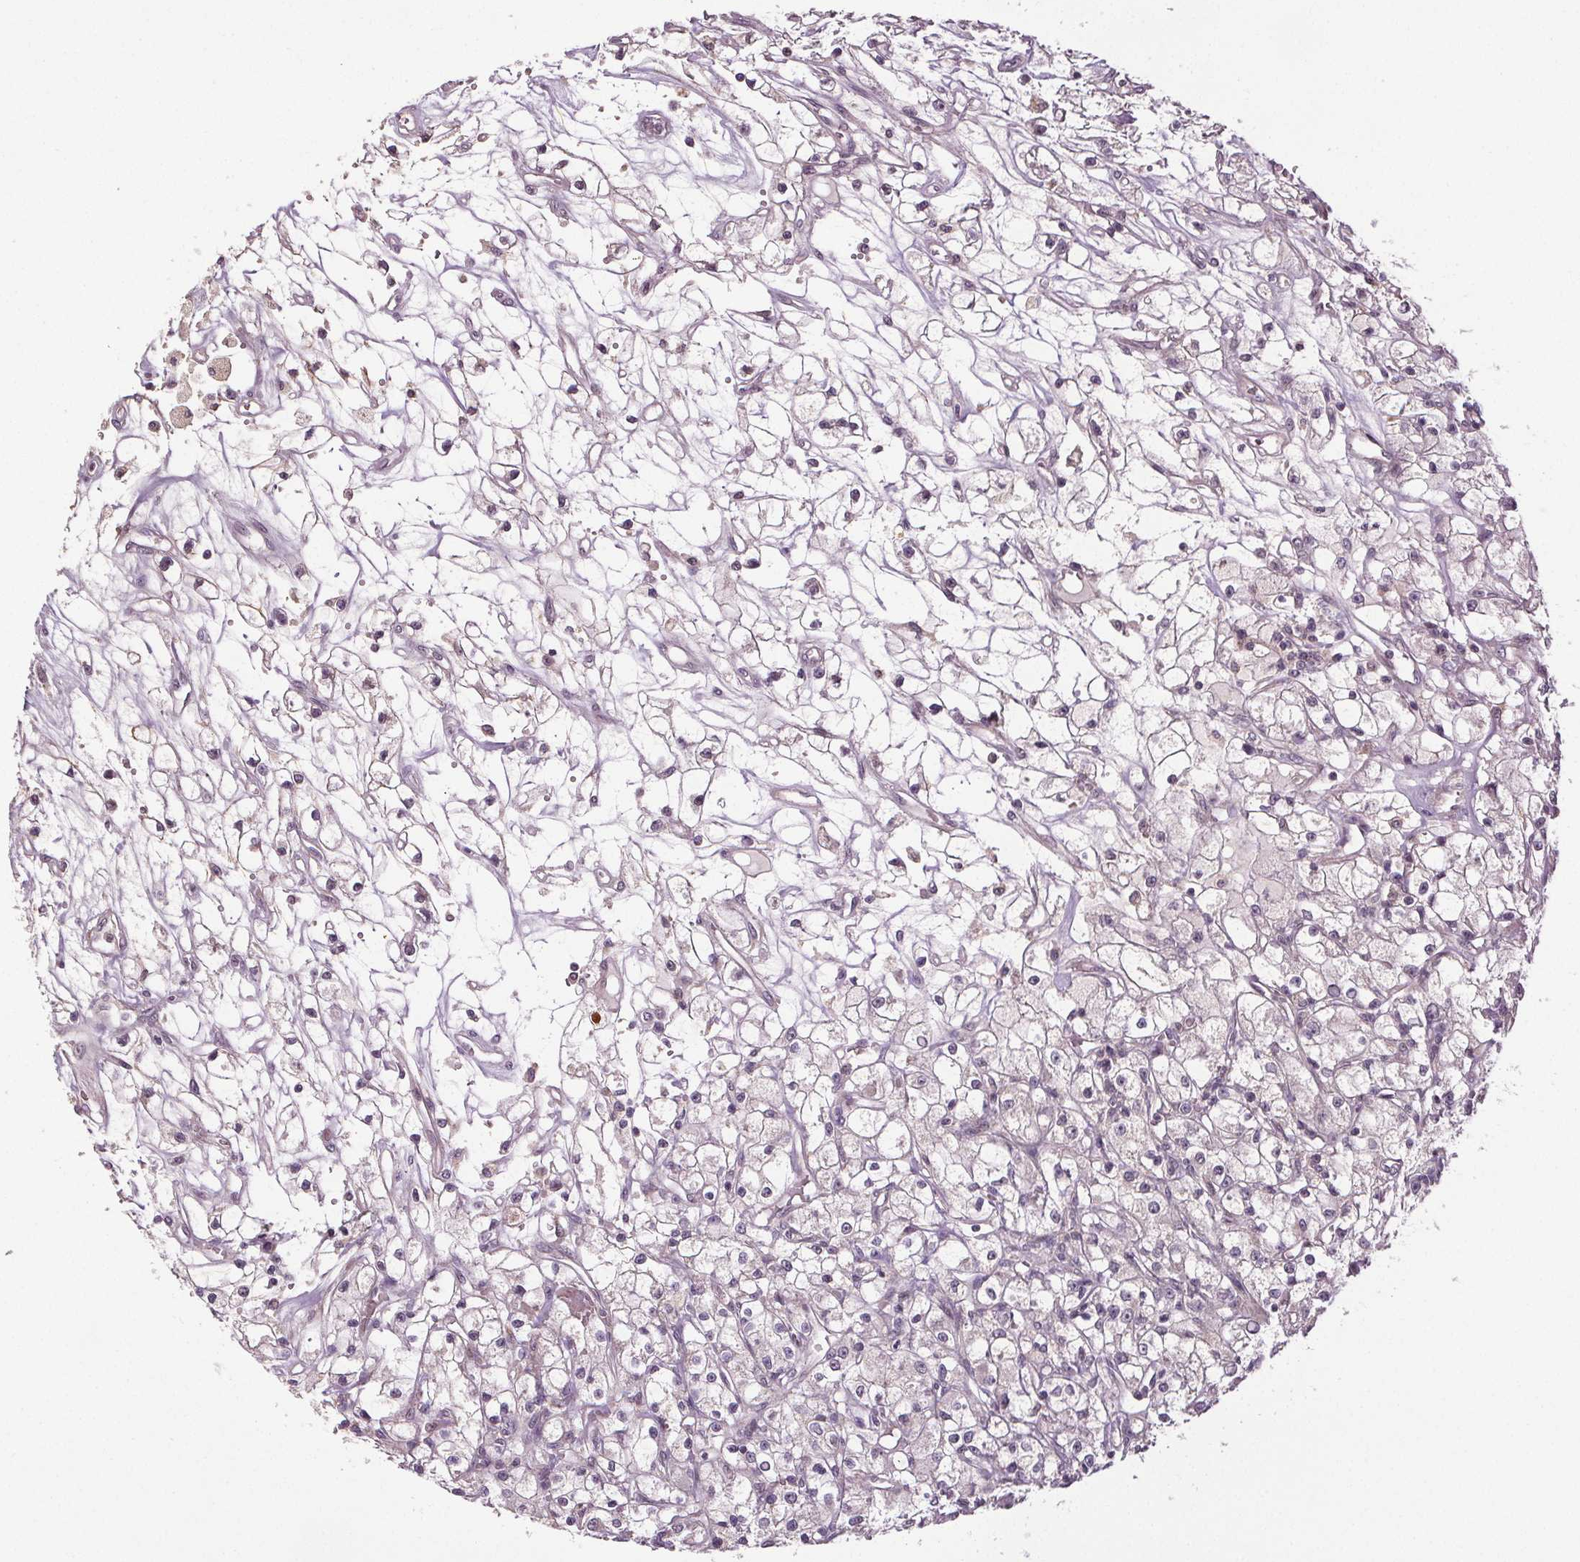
{"staining": {"intensity": "negative", "quantity": "none", "location": "none"}, "tissue": "renal cancer", "cell_type": "Tumor cells", "image_type": "cancer", "snomed": [{"axis": "morphology", "description": "Adenocarcinoma, NOS"}, {"axis": "topography", "description": "Kidney"}], "caption": "This image is of adenocarcinoma (renal) stained with IHC to label a protein in brown with the nuclei are counter-stained blue. There is no staining in tumor cells.", "gene": "EPHB3", "patient": {"sex": "female", "age": 59}}